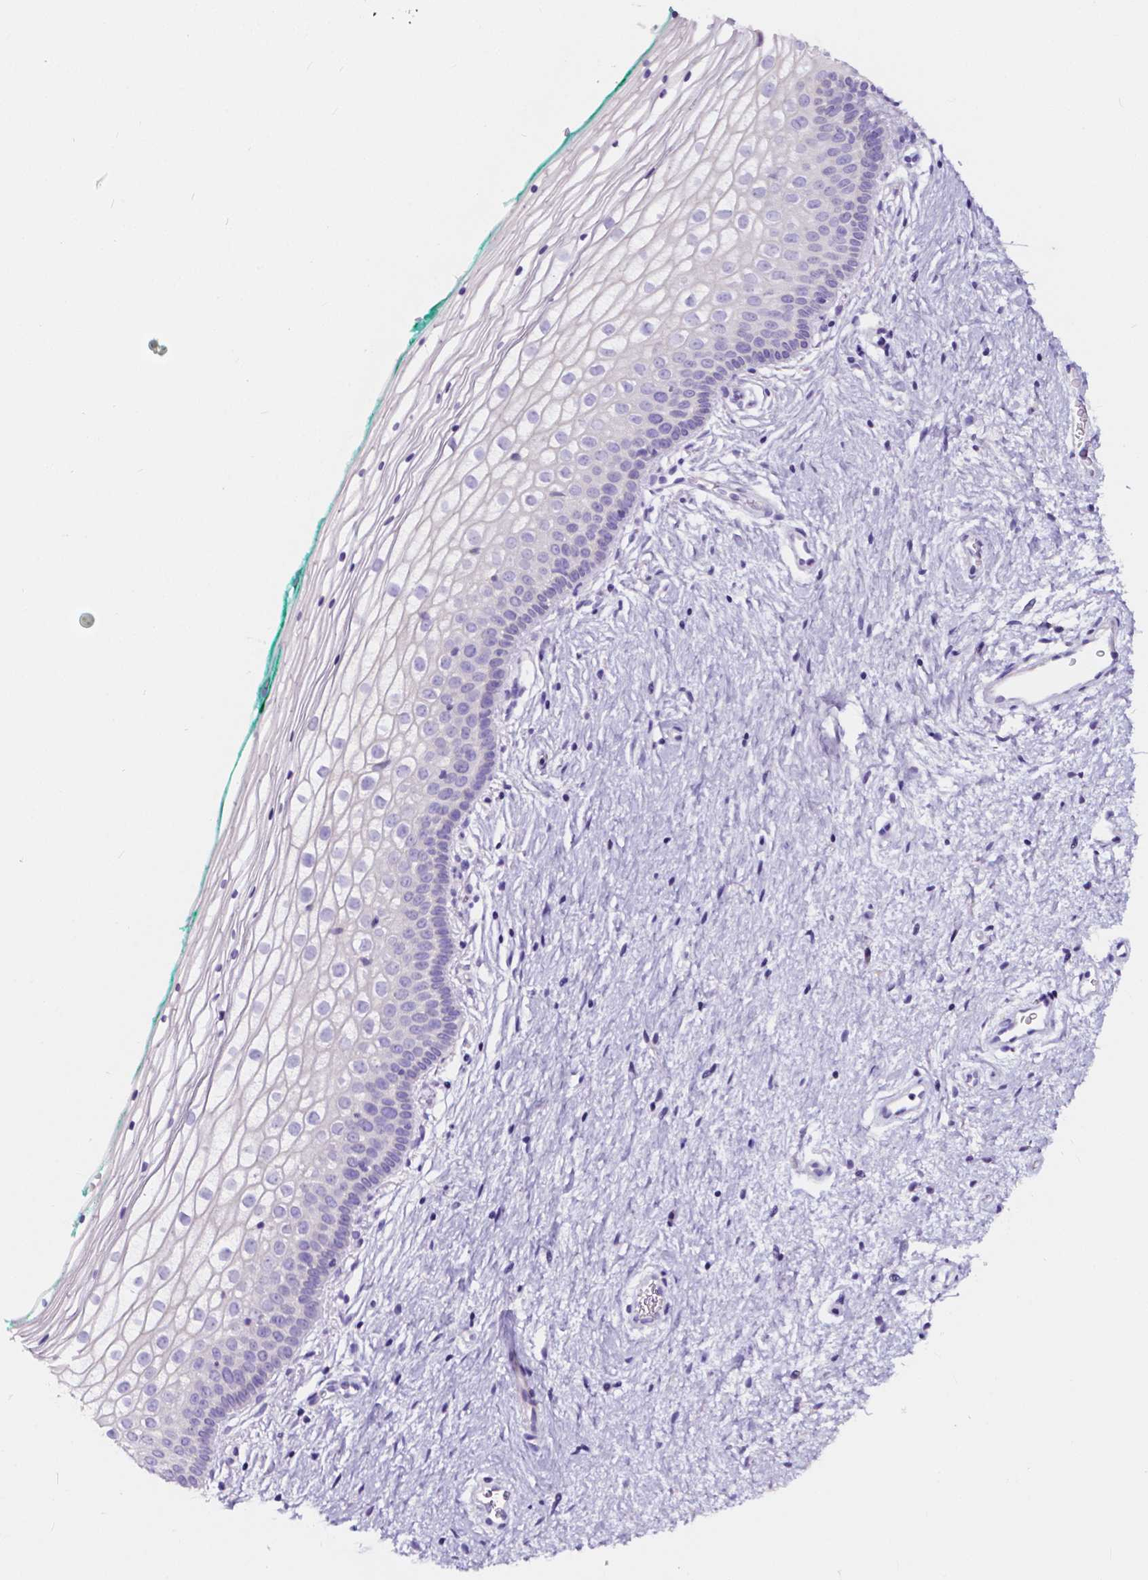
{"staining": {"intensity": "negative", "quantity": "none", "location": "none"}, "tissue": "vagina", "cell_type": "Squamous epithelial cells", "image_type": "normal", "snomed": [{"axis": "morphology", "description": "Normal tissue, NOS"}, {"axis": "topography", "description": "Vagina"}], "caption": "Vagina stained for a protein using IHC demonstrates no staining squamous epithelial cells.", "gene": "CLSTN2", "patient": {"sex": "female", "age": 36}}